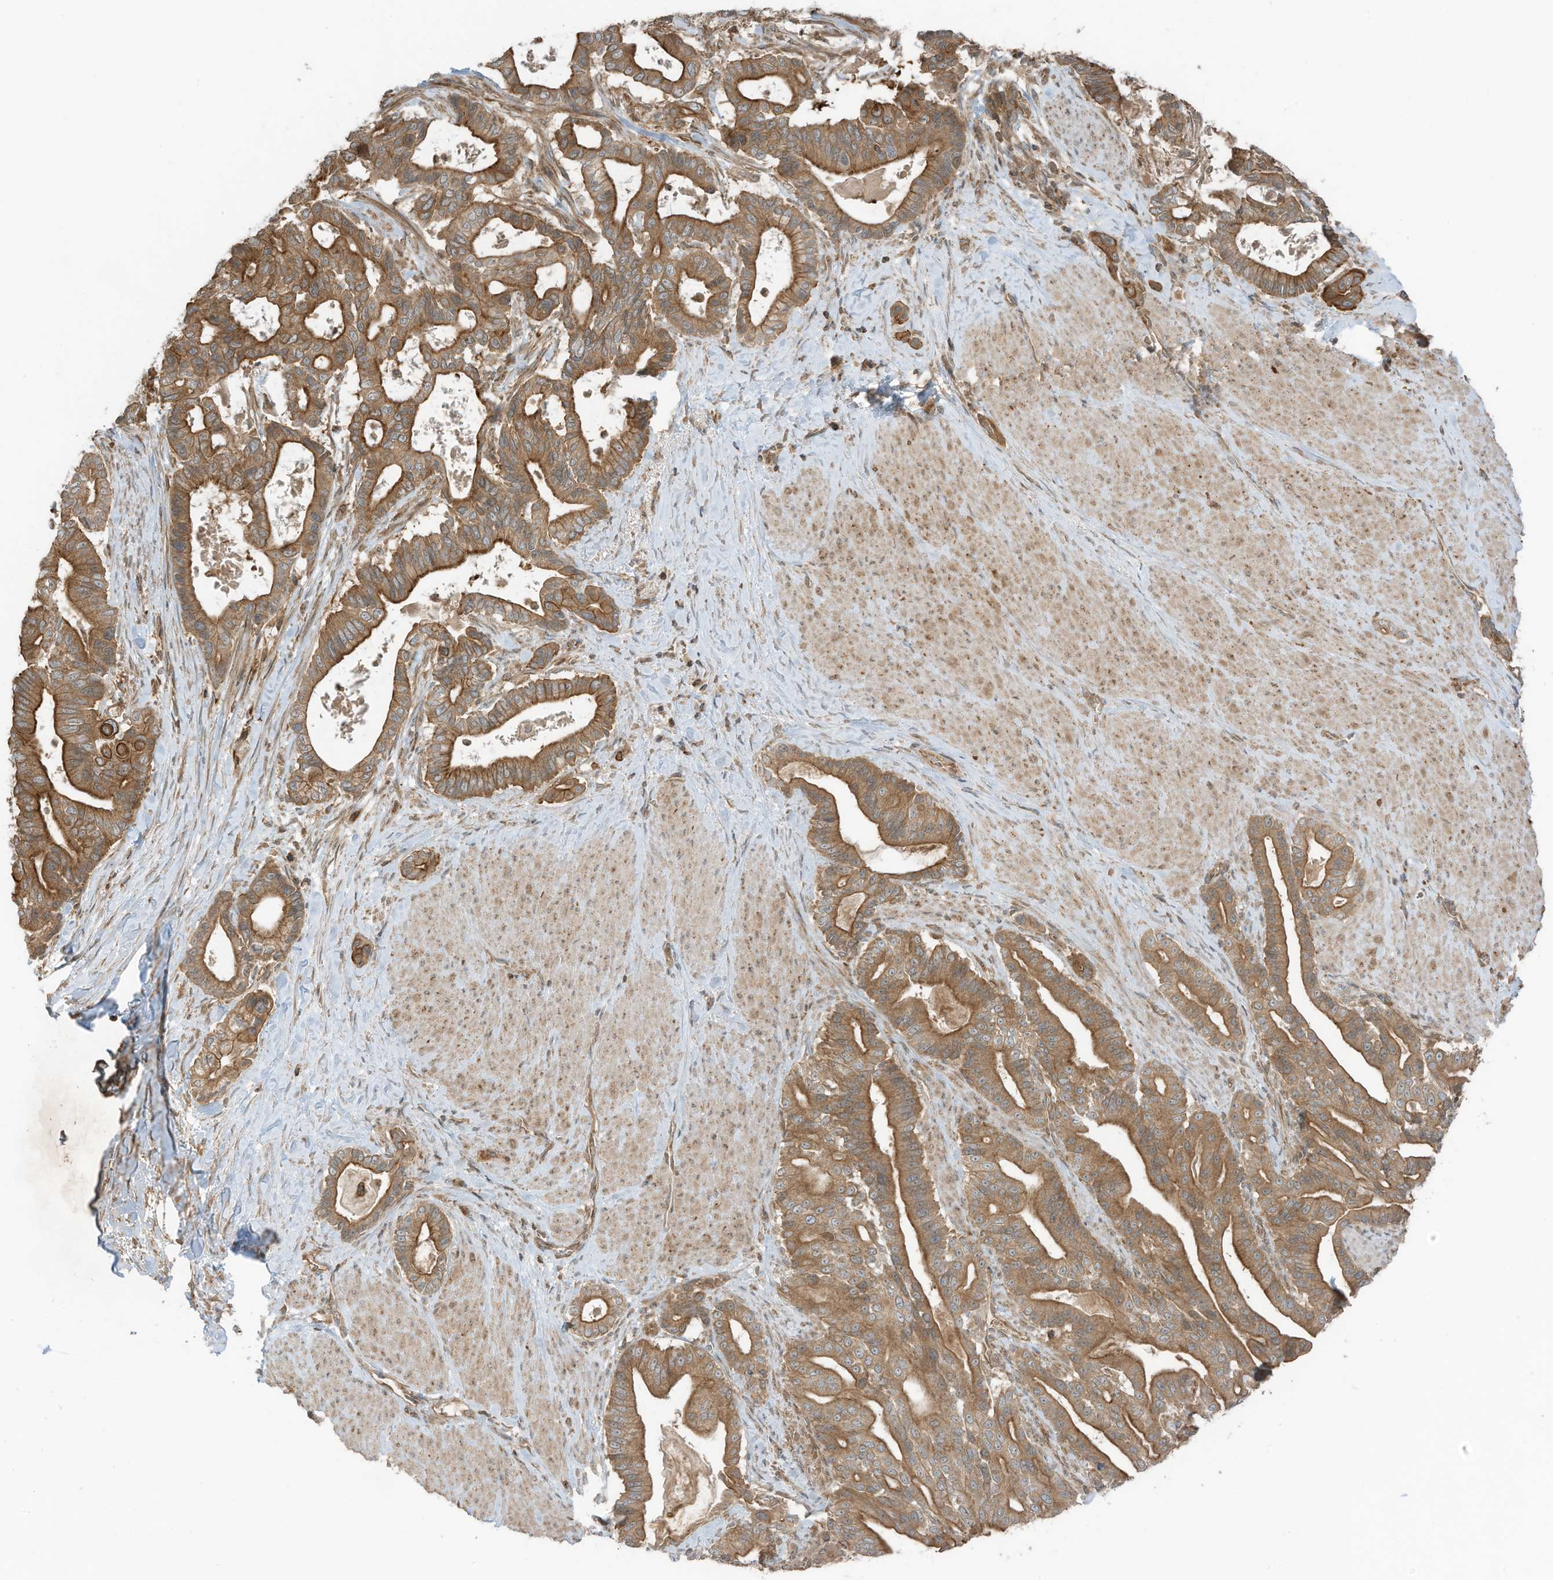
{"staining": {"intensity": "moderate", "quantity": ">75%", "location": "cytoplasmic/membranous"}, "tissue": "pancreatic cancer", "cell_type": "Tumor cells", "image_type": "cancer", "snomed": [{"axis": "morphology", "description": "Adenocarcinoma, NOS"}, {"axis": "topography", "description": "Pancreas"}], "caption": "The histopathology image demonstrates a brown stain indicating the presence of a protein in the cytoplasmic/membranous of tumor cells in pancreatic cancer.", "gene": "SLC25A12", "patient": {"sex": "male", "age": 63}}